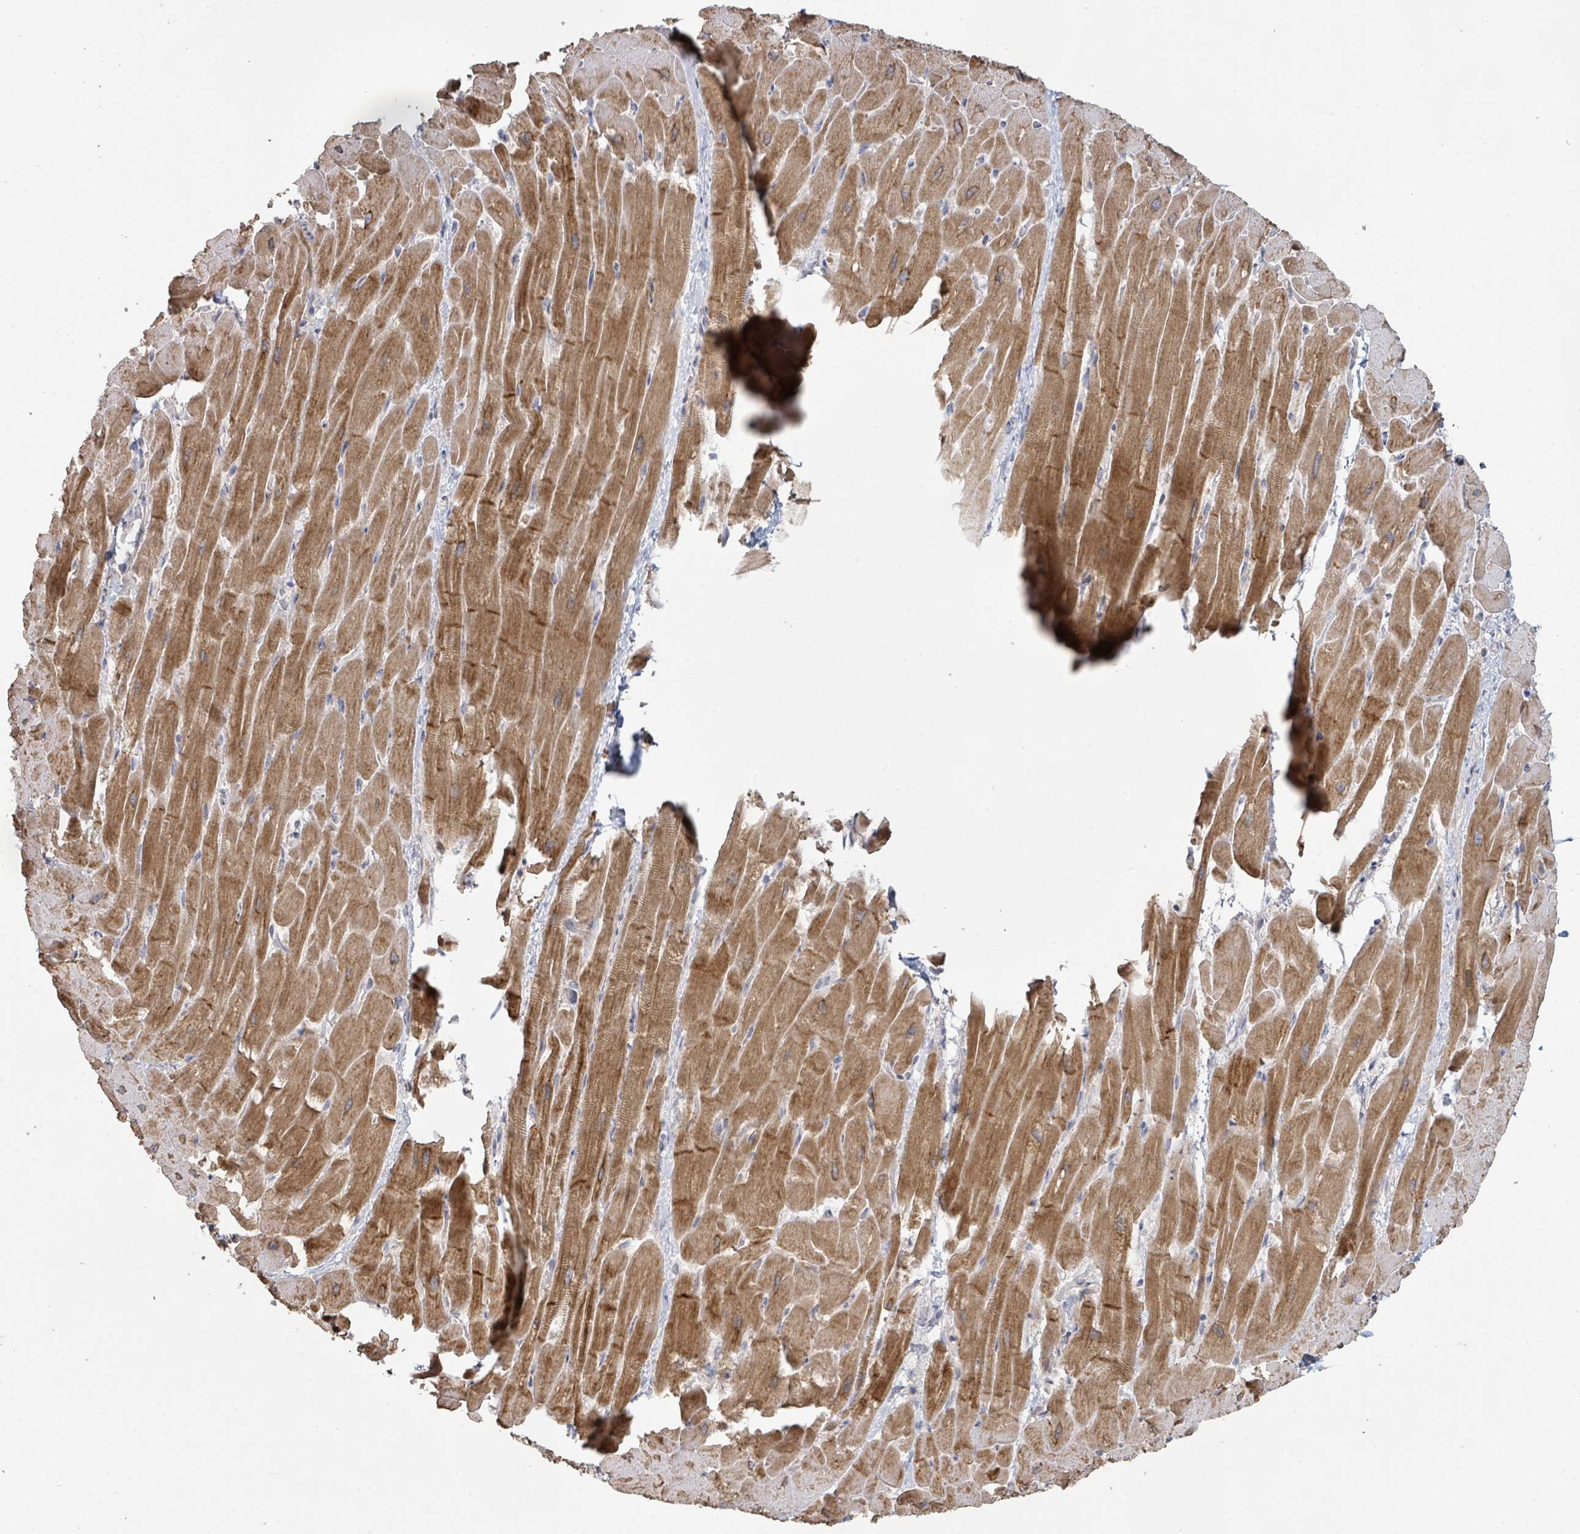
{"staining": {"intensity": "moderate", "quantity": ">75%", "location": "cytoplasmic/membranous"}, "tissue": "heart muscle", "cell_type": "Cardiomyocytes", "image_type": "normal", "snomed": [{"axis": "morphology", "description": "Normal tissue, NOS"}, {"axis": "topography", "description": "Heart"}], "caption": "This is an image of immunohistochemistry (IHC) staining of unremarkable heart muscle, which shows moderate positivity in the cytoplasmic/membranous of cardiomyocytes.", "gene": "KCNS2", "patient": {"sex": "male", "age": 37}}